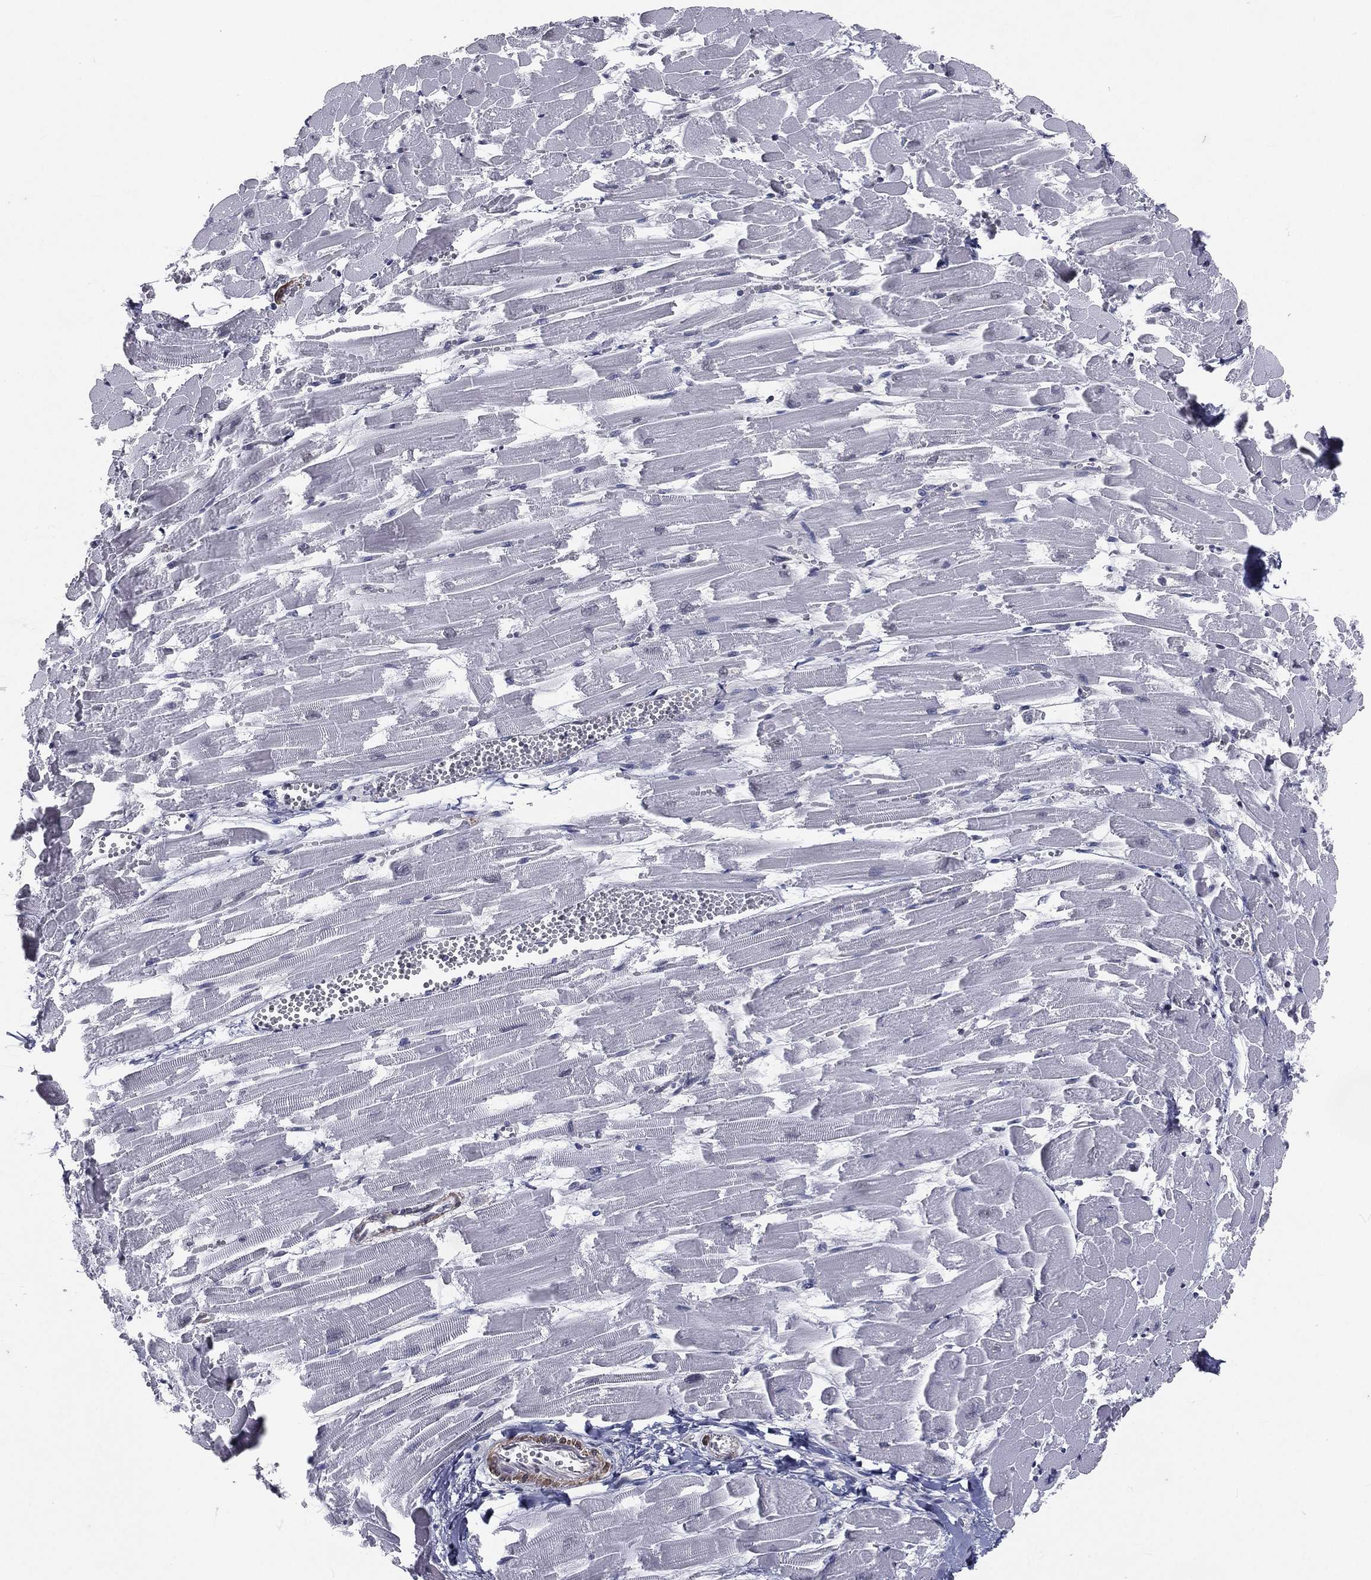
{"staining": {"intensity": "negative", "quantity": "none", "location": "none"}, "tissue": "heart muscle", "cell_type": "Cardiomyocytes", "image_type": "normal", "snomed": [{"axis": "morphology", "description": "Normal tissue, NOS"}, {"axis": "topography", "description": "Heart"}], "caption": "High power microscopy image of an IHC image of normal heart muscle, revealing no significant expression in cardiomyocytes.", "gene": "MORC2", "patient": {"sex": "female", "age": 52}}